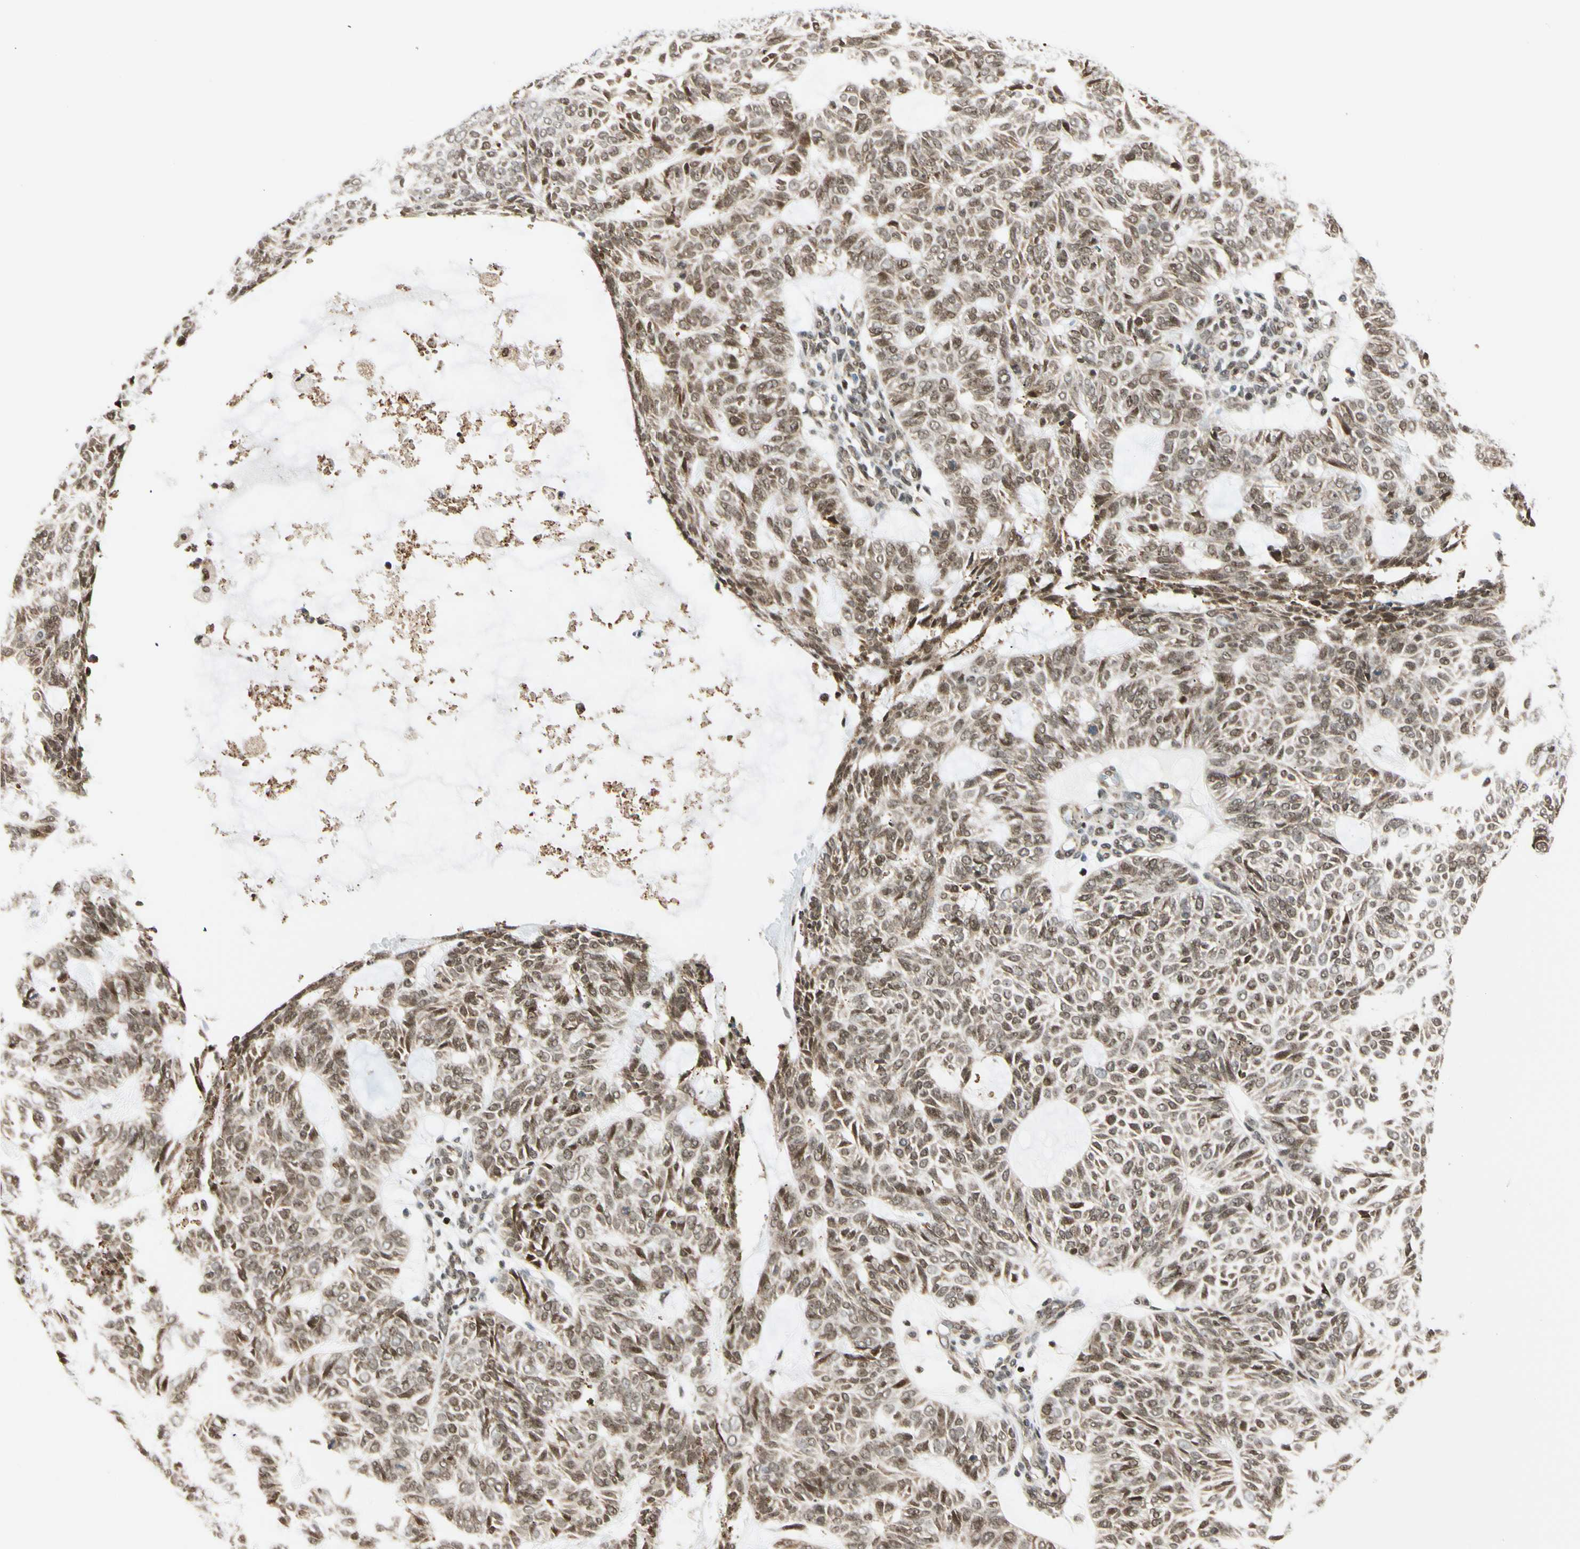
{"staining": {"intensity": "moderate", "quantity": ">75%", "location": "nuclear"}, "tissue": "skin cancer", "cell_type": "Tumor cells", "image_type": "cancer", "snomed": [{"axis": "morphology", "description": "Basal cell carcinoma"}, {"axis": "topography", "description": "Skin"}], "caption": "Tumor cells display moderate nuclear positivity in about >75% of cells in basal cell carcinoma (skin).", "gene": "DAXX", "patient": {"sex": "male", "age": 87}}